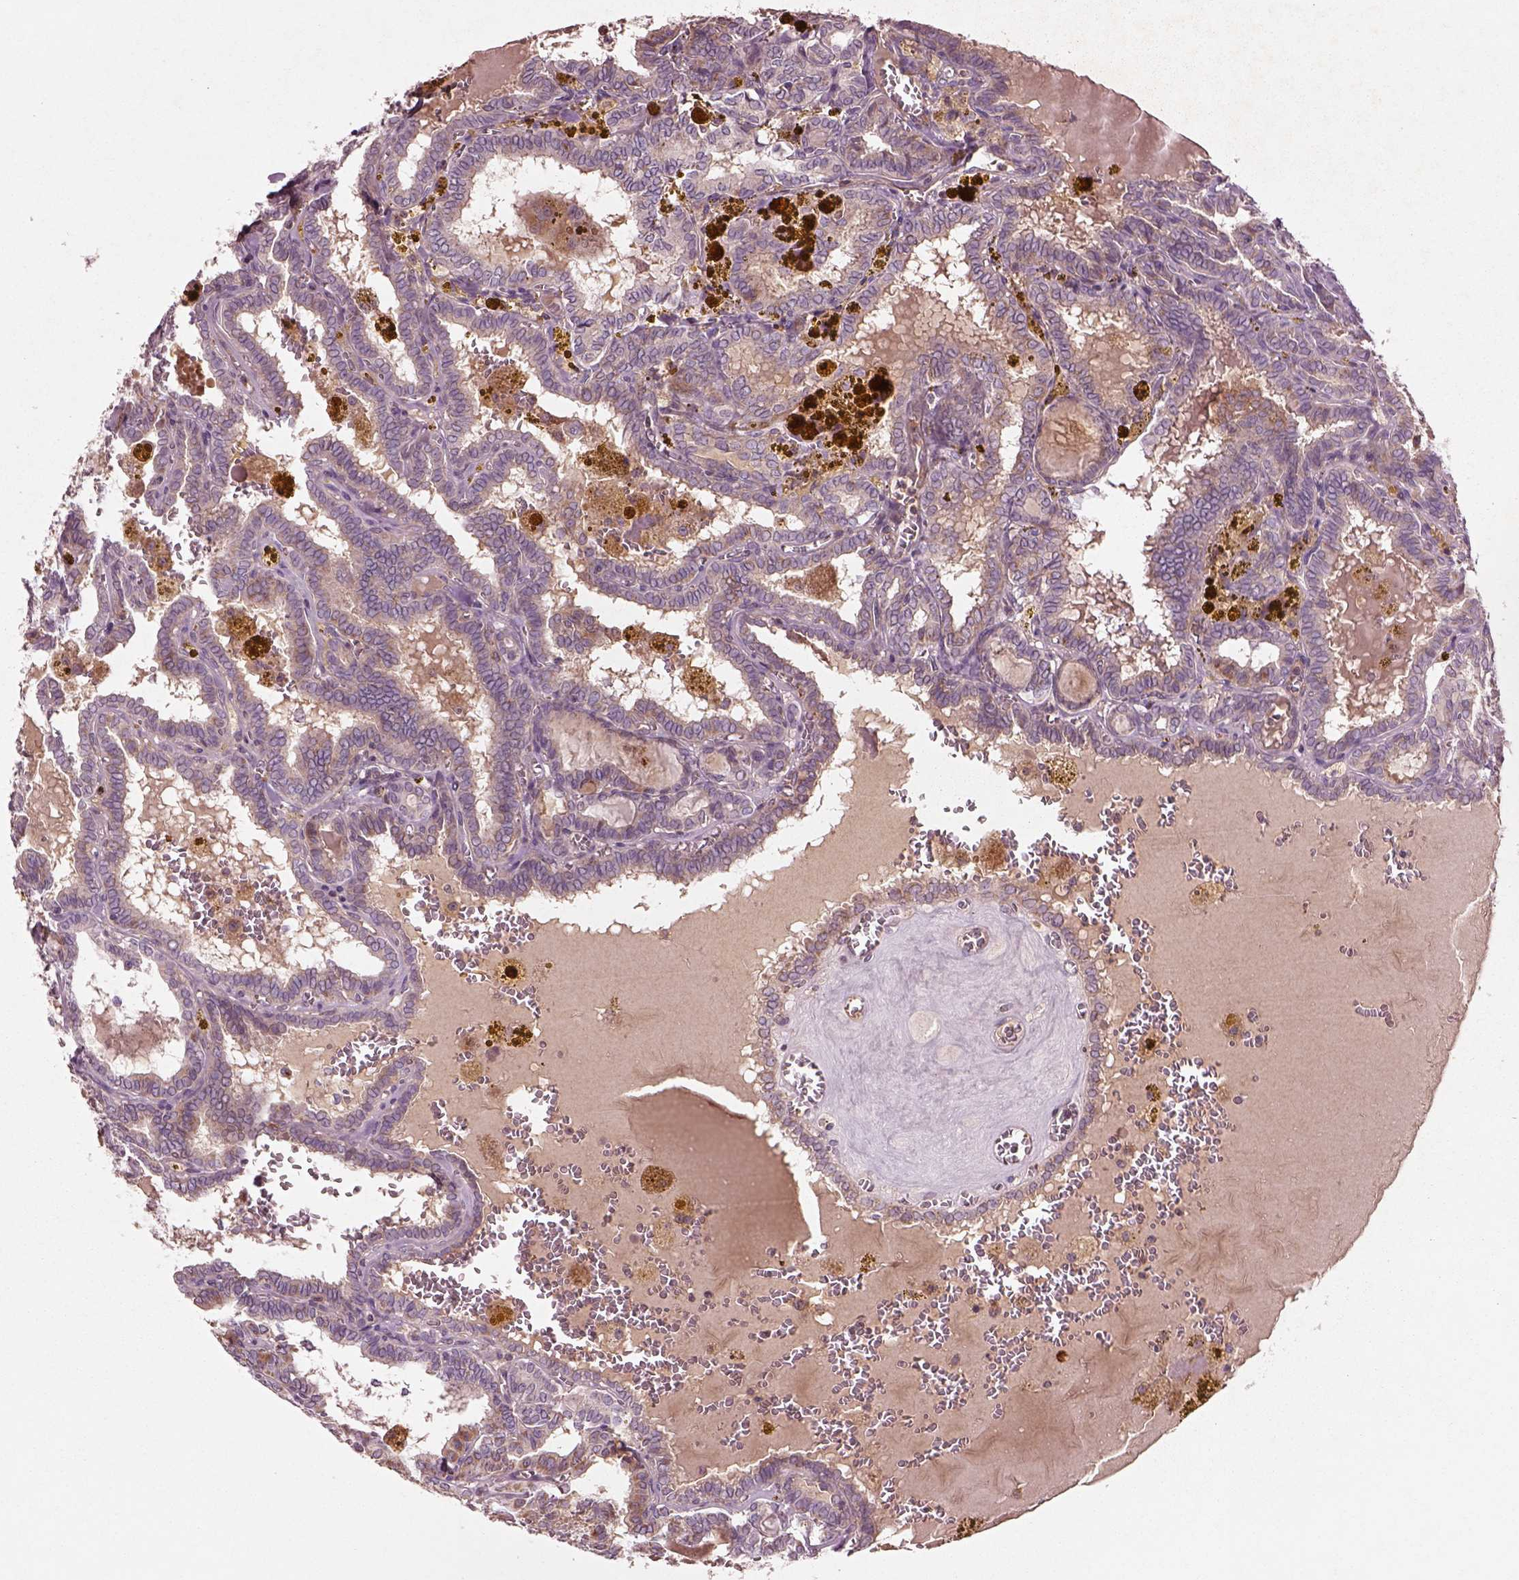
{"staining": {"intensity": "negative", "quantity": "none", "location": "none"}, "tissue": "thyroid cancer", "cell_type": "Tumor cells", "image_type": "cancer", "snomed": [{"axis": "morphology", "description": "Papillary adenocarcinoma, NOS"}, {"axis": "topography", "description": "Thyroid gland"}], "caption": "Immunohistochemical staining of human thyroid cancer shows no significant positivity in tumor cells.", "gene": "SLC25A5", "patient": {"sex": "female", "age": 39}}